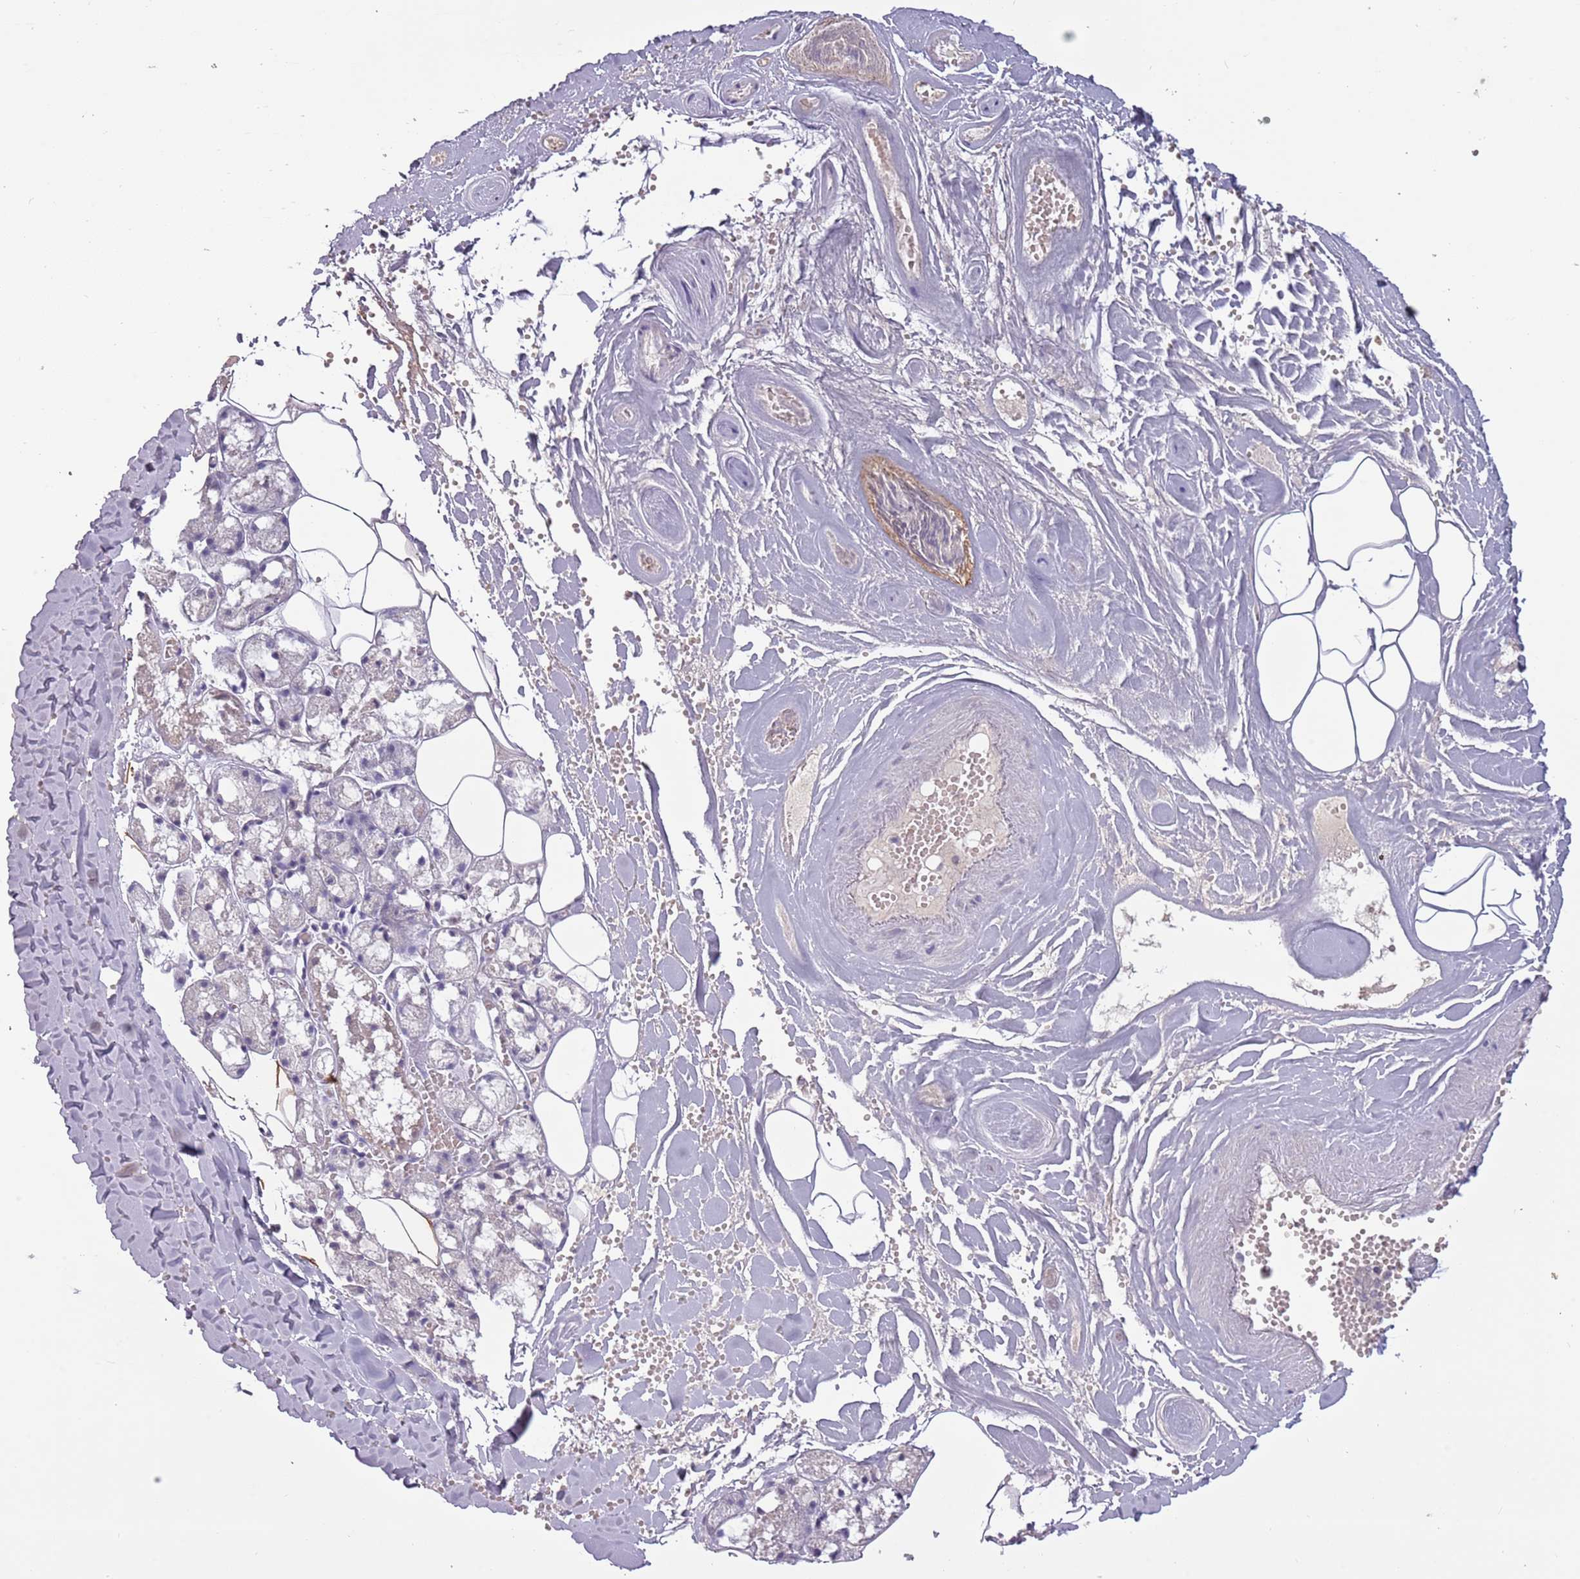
{"staining": {"intensity": "moderate", "quantity": "<25%", "location": "cytoplasmic/membranous"}, "tissue": "salivary gland", "cell_type": "Glandular cells", "image_type": "normal", "snomed": [{"axis": "morphology", "description": "Normal tissue, NOS"}, {"axis": "topography", "description": "Salivary gland"}], "caption": "High-magnification brightfield microscopy of benign salivary gland stained with DAB (brown) and counterstained with hematoxylin (blue). glandular cells exhibit moderate cytoplasmic/membranous expression is appreciated in approximately<25% of cells.", "gene": "SYS1", "patient": {"sex": "male", "age": 62}}